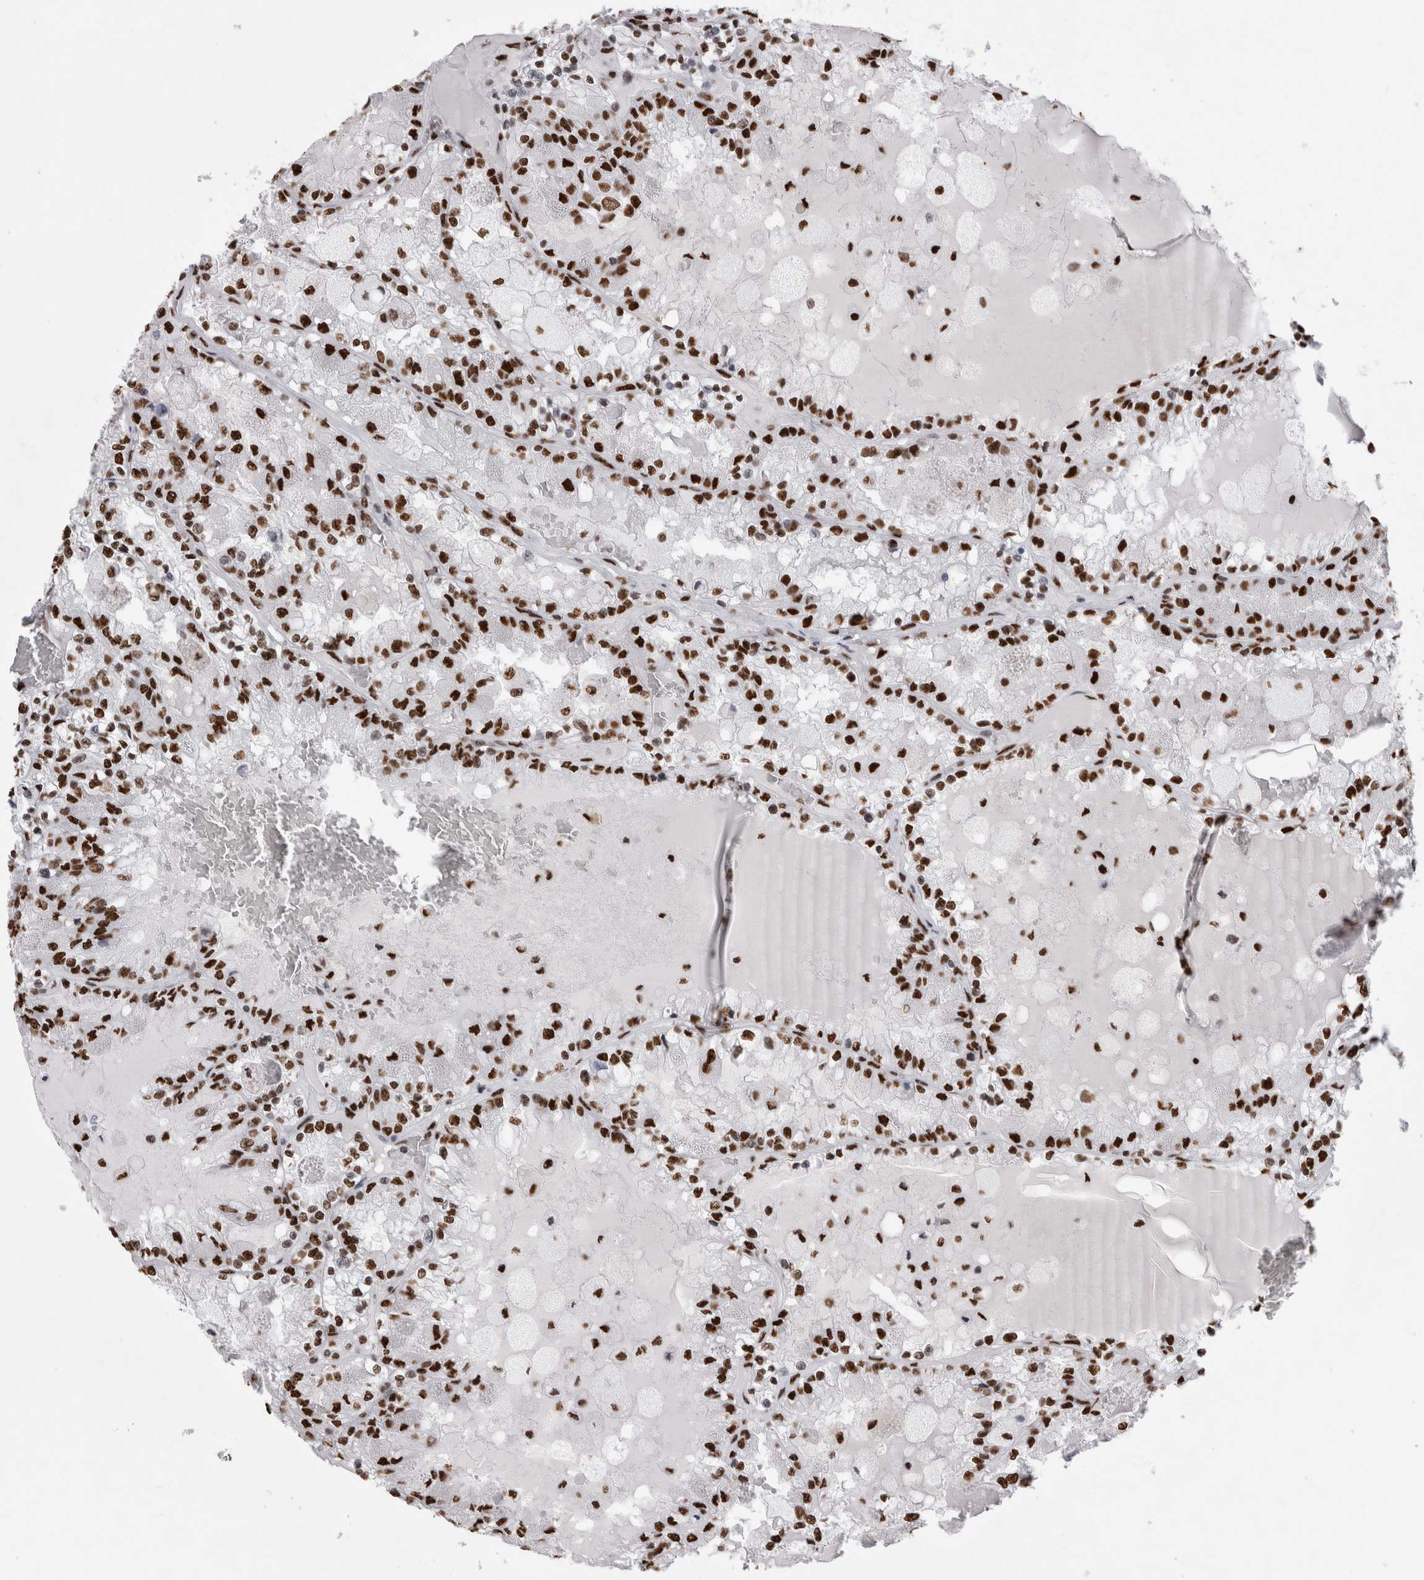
{"staining": {"intensity": "strong", "quantity": ">75%", "location": "nuclear"}, "tissue": "renal cancer", "cell_type": "Tumor cells", "image_type": "cancer", "snomed": [{"axis": "morphology", "description": "Adenocarcinoma, NOS"}, {"axis": "topography", "description": "Kidney"}], "caption": "Immunohistochemical staining of renal adenocarcinoma reveals strong nuclear protein positivity in approximately >75% of tumor cells. Nuclei are stained in blue.", "gene": "ALPK3", "patient": {"sex": "female", "age": 56}}